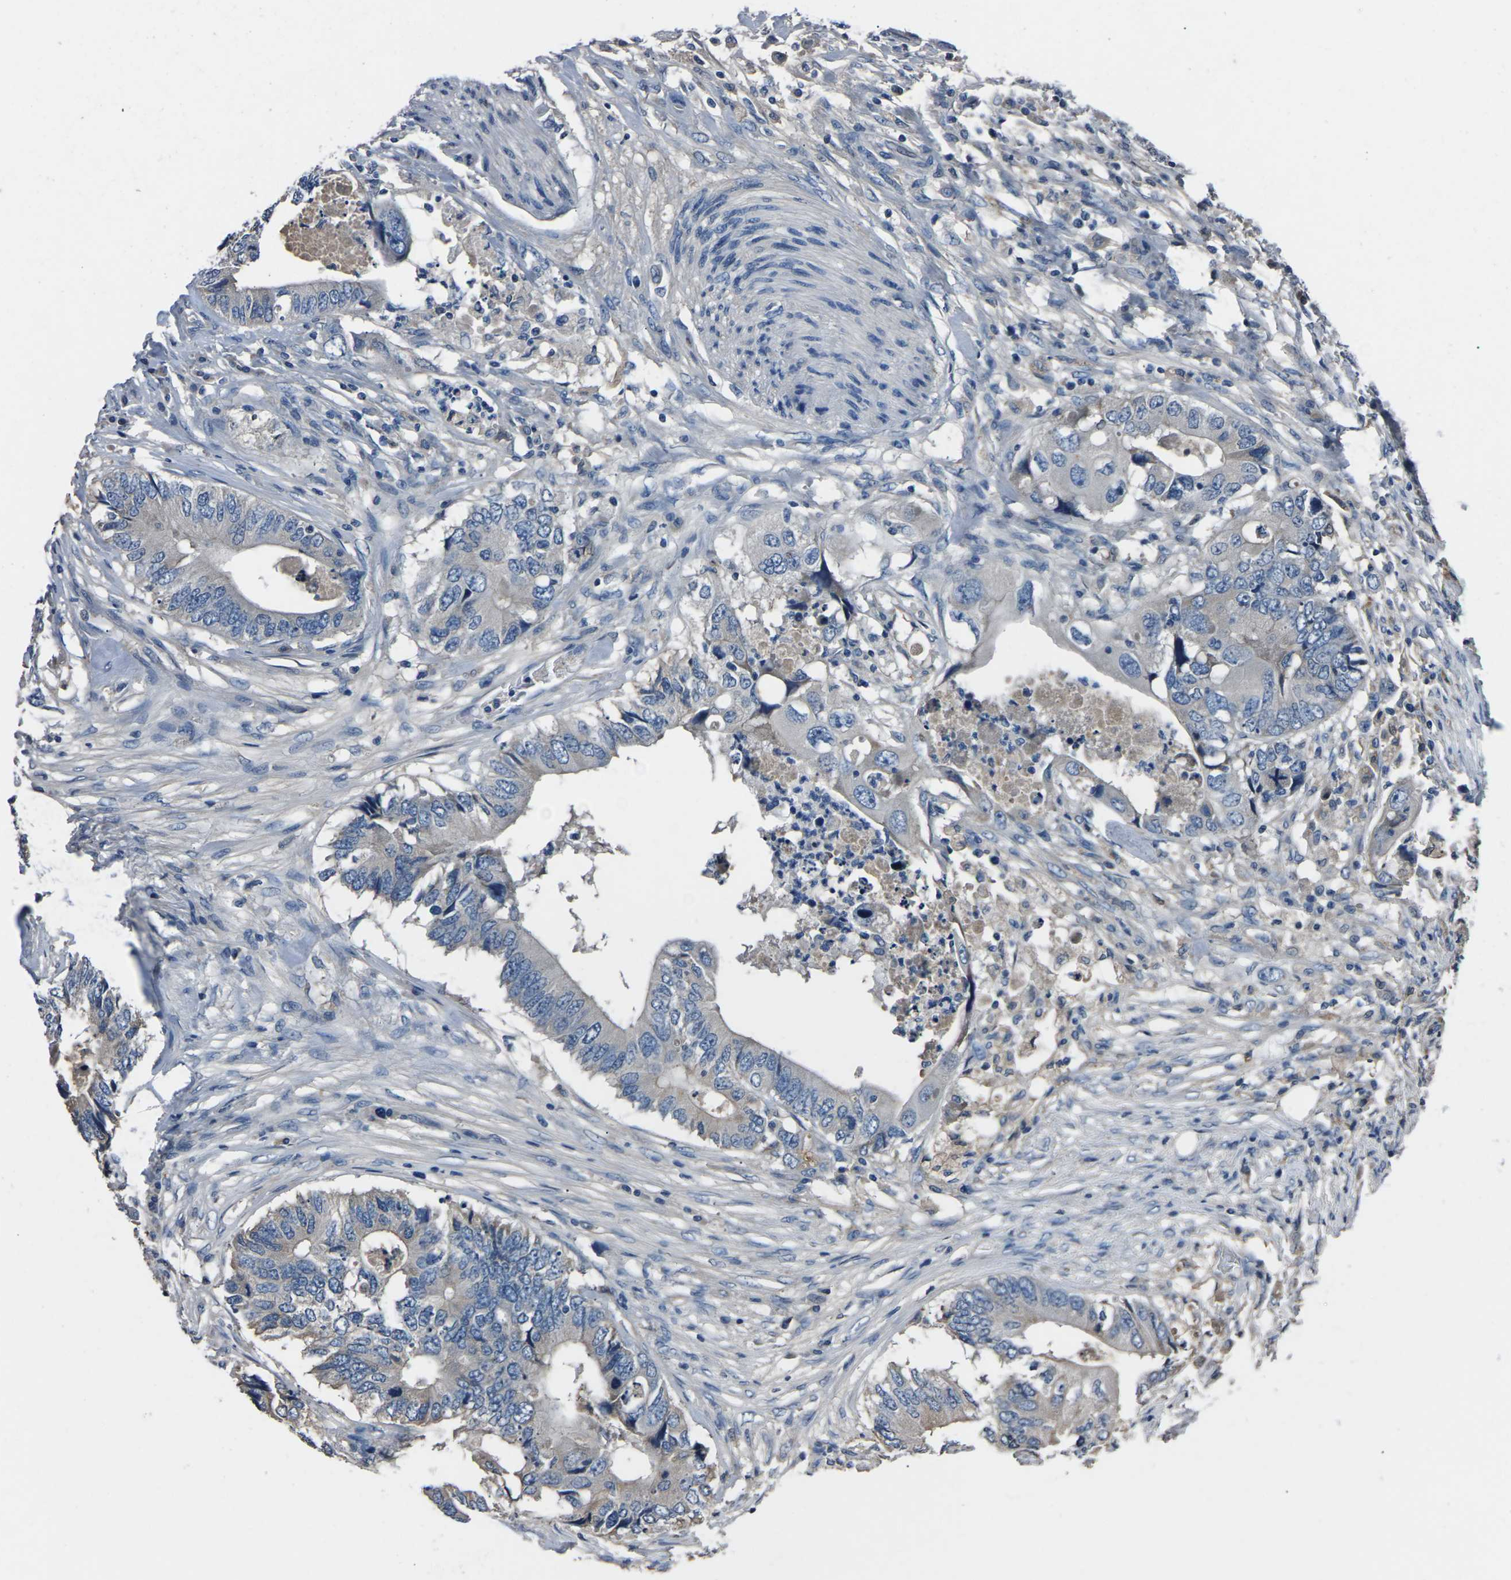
{"staining": {"intensity": "weak", "quantity": "<25%", "location": "cytoplasmic/membranous"}, "tissue": "colorectal cancer", "cell_type": "Tumor cells", "image_type": "cancer", "snomed": [{"axis": "morphology", "description": "Adenocarcinoma, NOS"}, {"axis": "topography", "description": "Colon"}], "caption": "Photomicrograph shows no protein expression in tumor cells of colorectal cancer (adenocarcinoma) tissue. (IHC, brightfield microscopy, high magnification).", "gene": "LEP", "patient": {"sex": "male", "age": 71}}